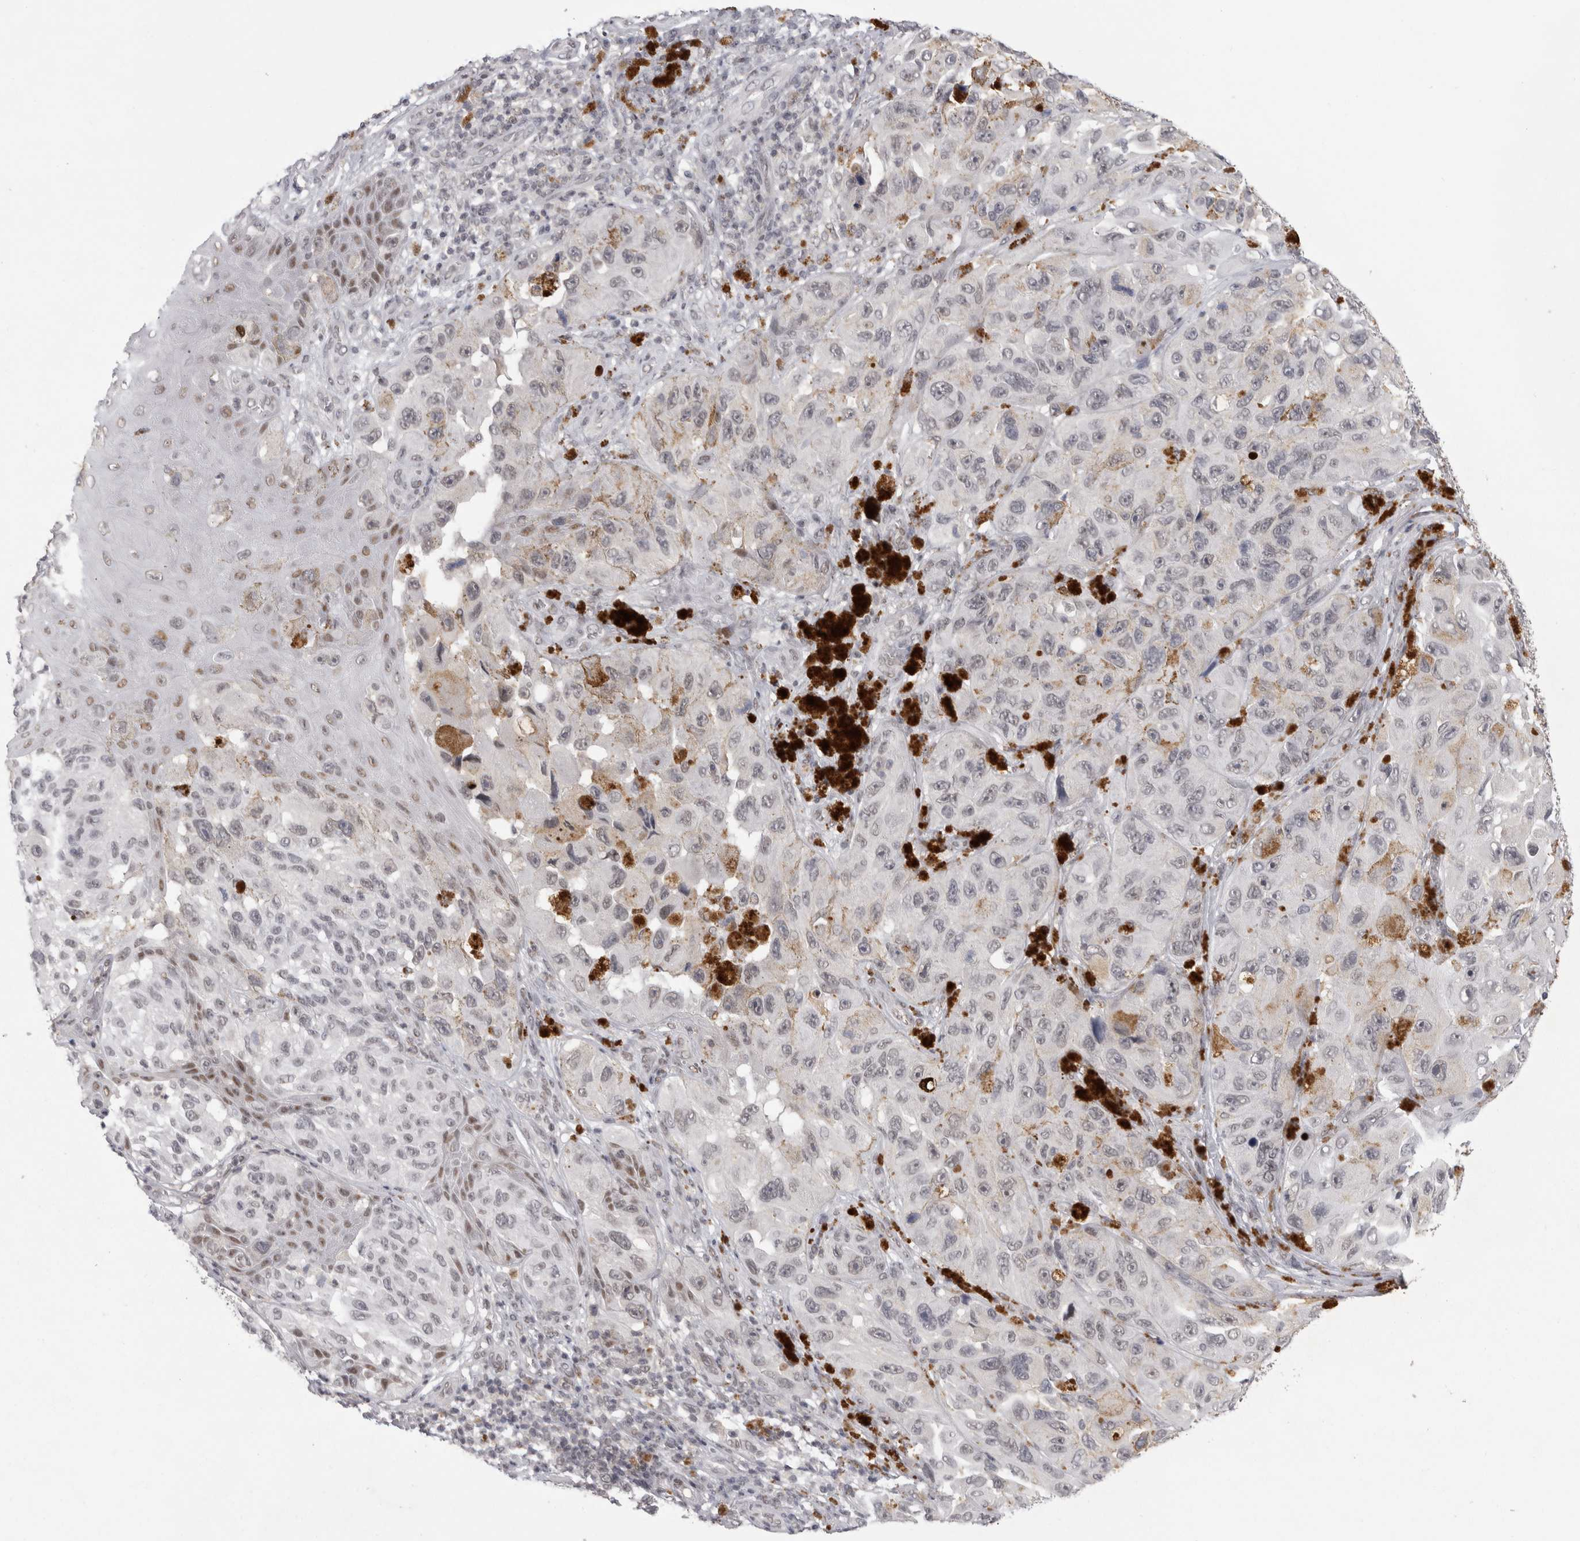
{"staining": {"intensity": "negative", "quantity": "none", "location": "none"}, "tissue": "melanoma", "cell_type": "Tumor cells", "image_type": "cancer", "snomed": [{"axis": "morphology", "description": "Malignant melanoma, NOS"}, {"axis": "topography", "description": "Skin"}], "caption": "Tumor cells are negative for brown protein staining in melanoma.", "gene": "PSMB2", "patient": {"sex": "female", "age": 73}}